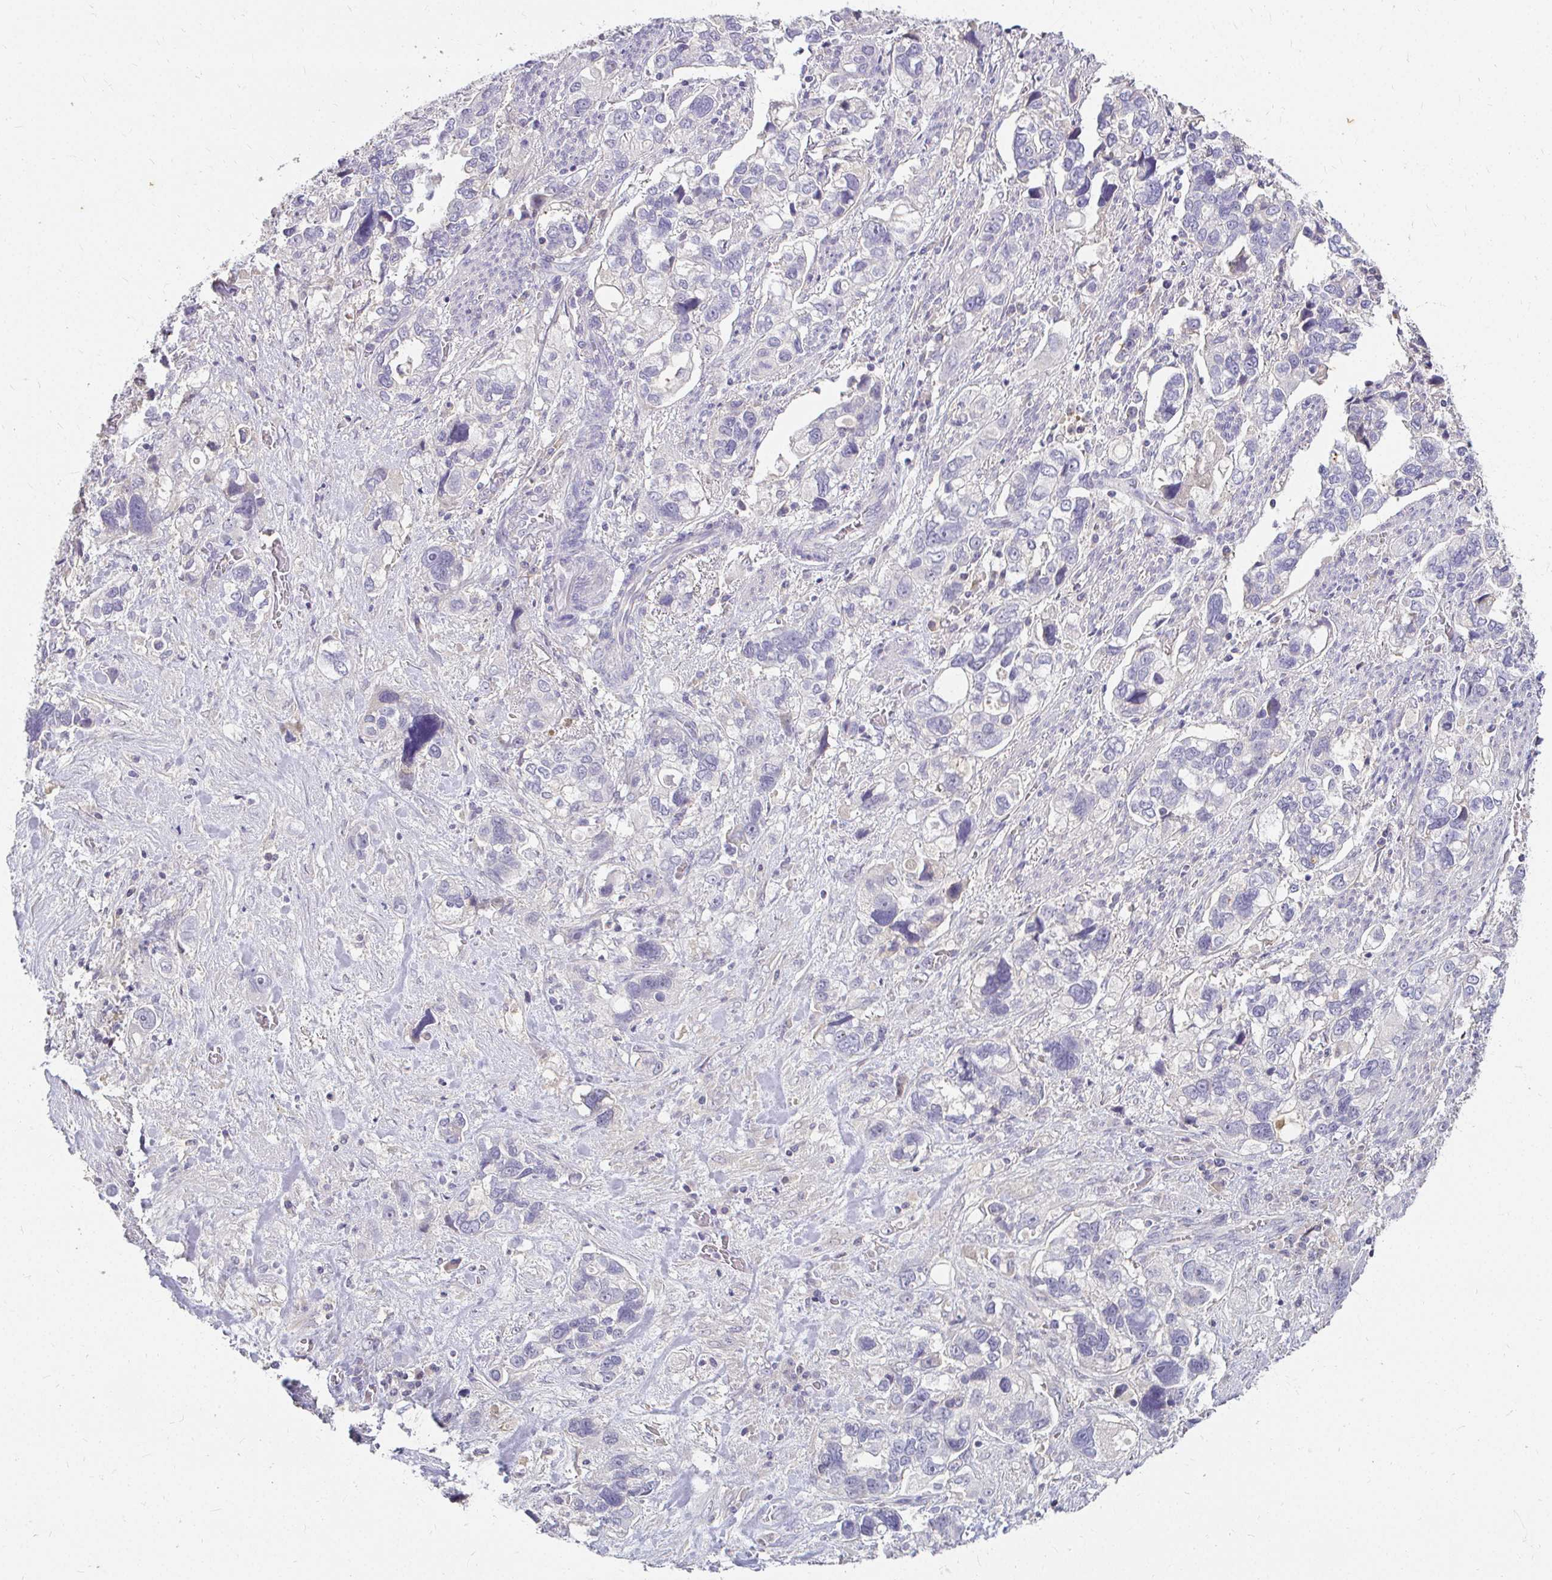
{"staining": {"intensity": "negative", "quantity": "none", "location": "none"}, "tissue": "stomach cancer", "cell_type": "Tumor cells", "image_type": "cancer", "snomed": [{"axis": "morphology", "description": "Adenocarcinoma, NOS"}, {"axis": "topography", "description": "Stomach, upper"}], "caption": "Tumor cells are negative for brown protein staining in stomach cancer (adenocarcinoma).", "gene": "LOXL4", "patient": {"sex": "female", "age": 81}}